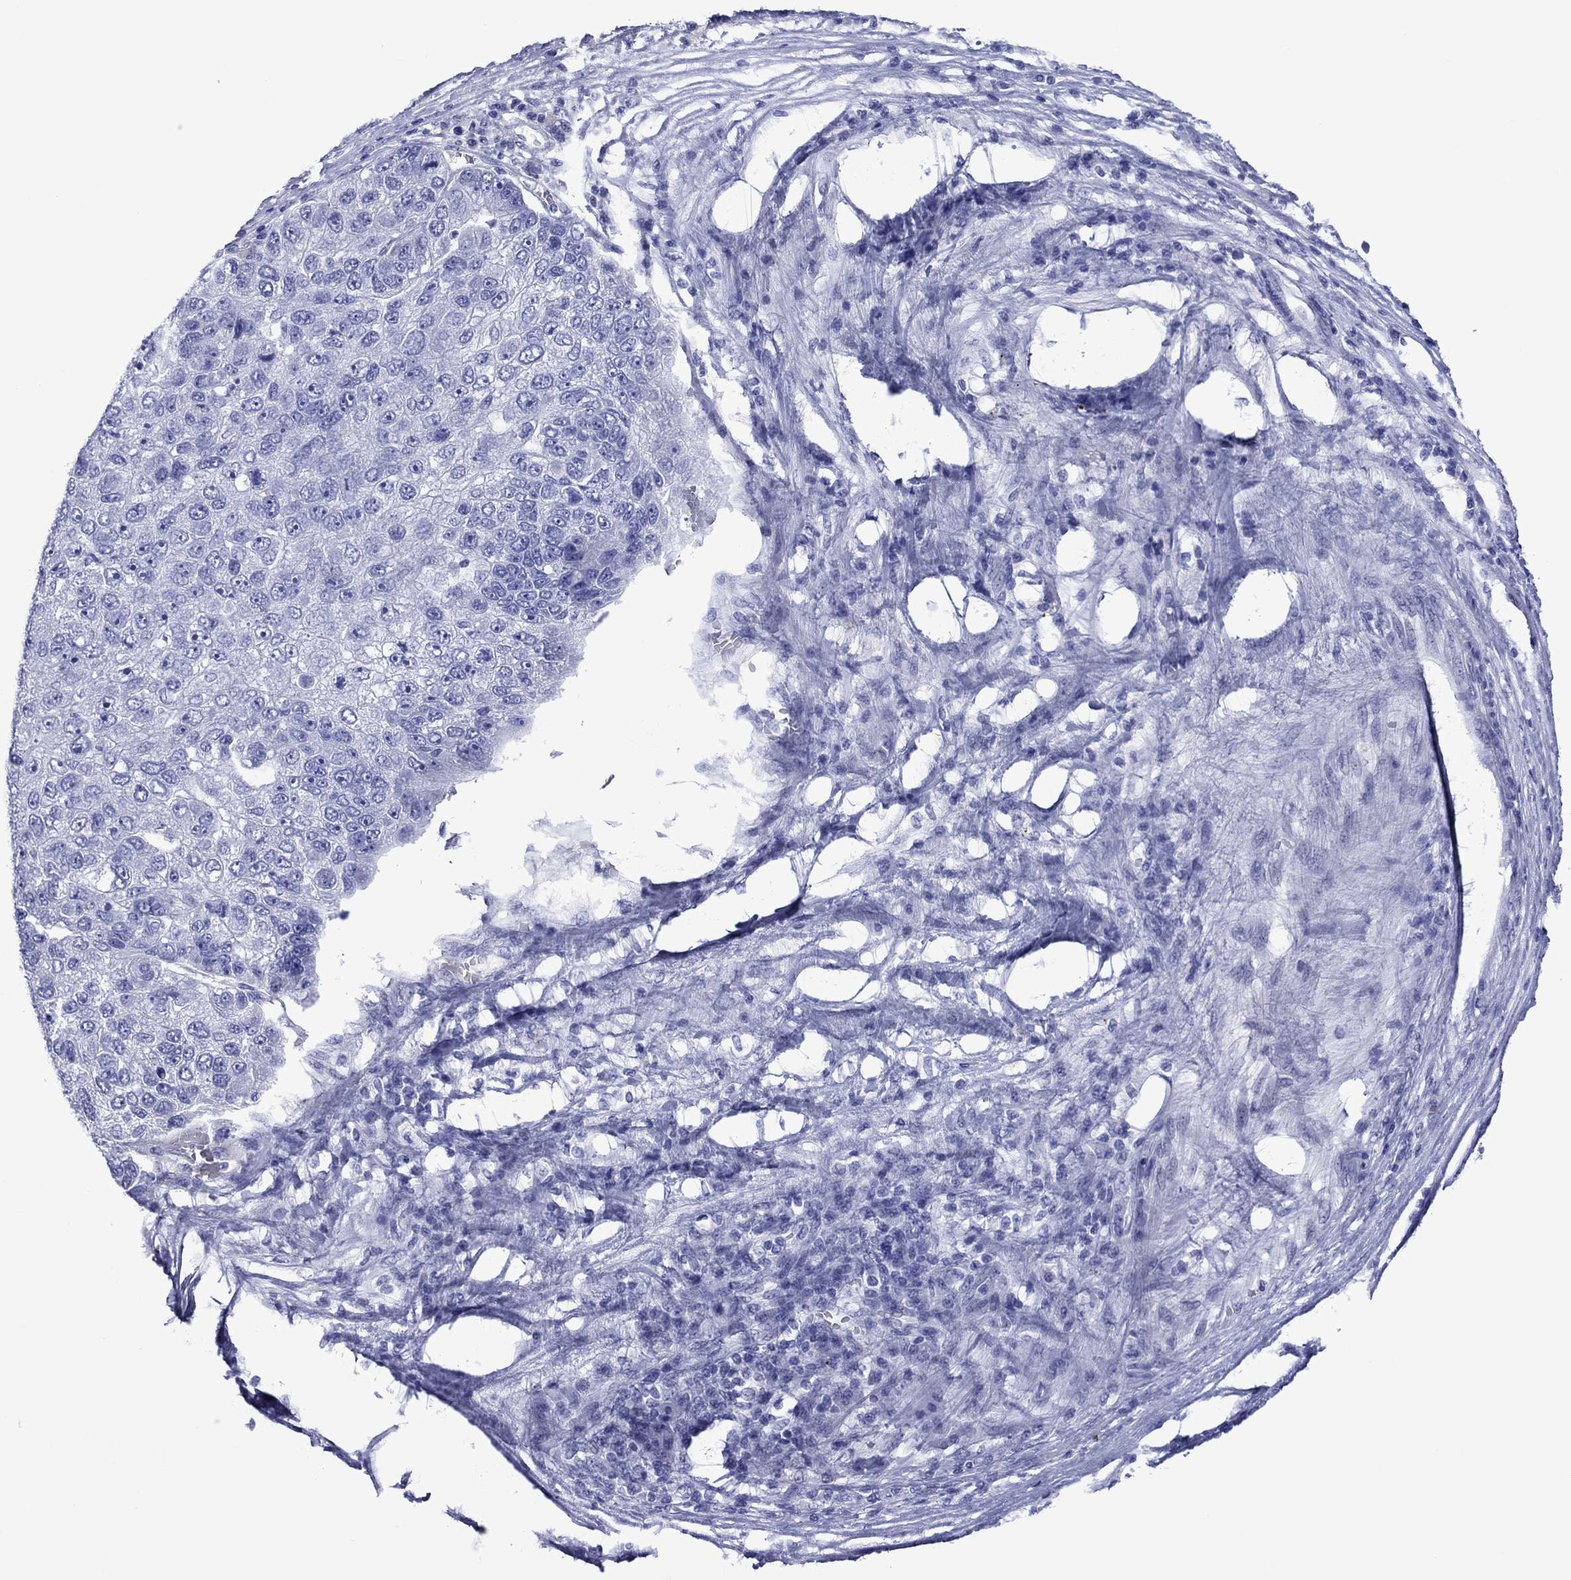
{"staining": {"intensity": "negative", "quantity": "none", "location": "none"}, "tissue": "pancreatic cancer", "cell_type": "Tumor cells", "image_type": "cancer", "snomed": [{"axis": "morphology", "description": "Adenocarcinoma, NOS"}, {"axis": "topography", "description": "Pancreas"}], "caption": "Immunohistochemistry (IHC) of human pancreatic adenocarcinoma exhibits no staining in tumor cells.", "gene": "PIWIL1", "patient": {"sex": "female", "age": 61}}